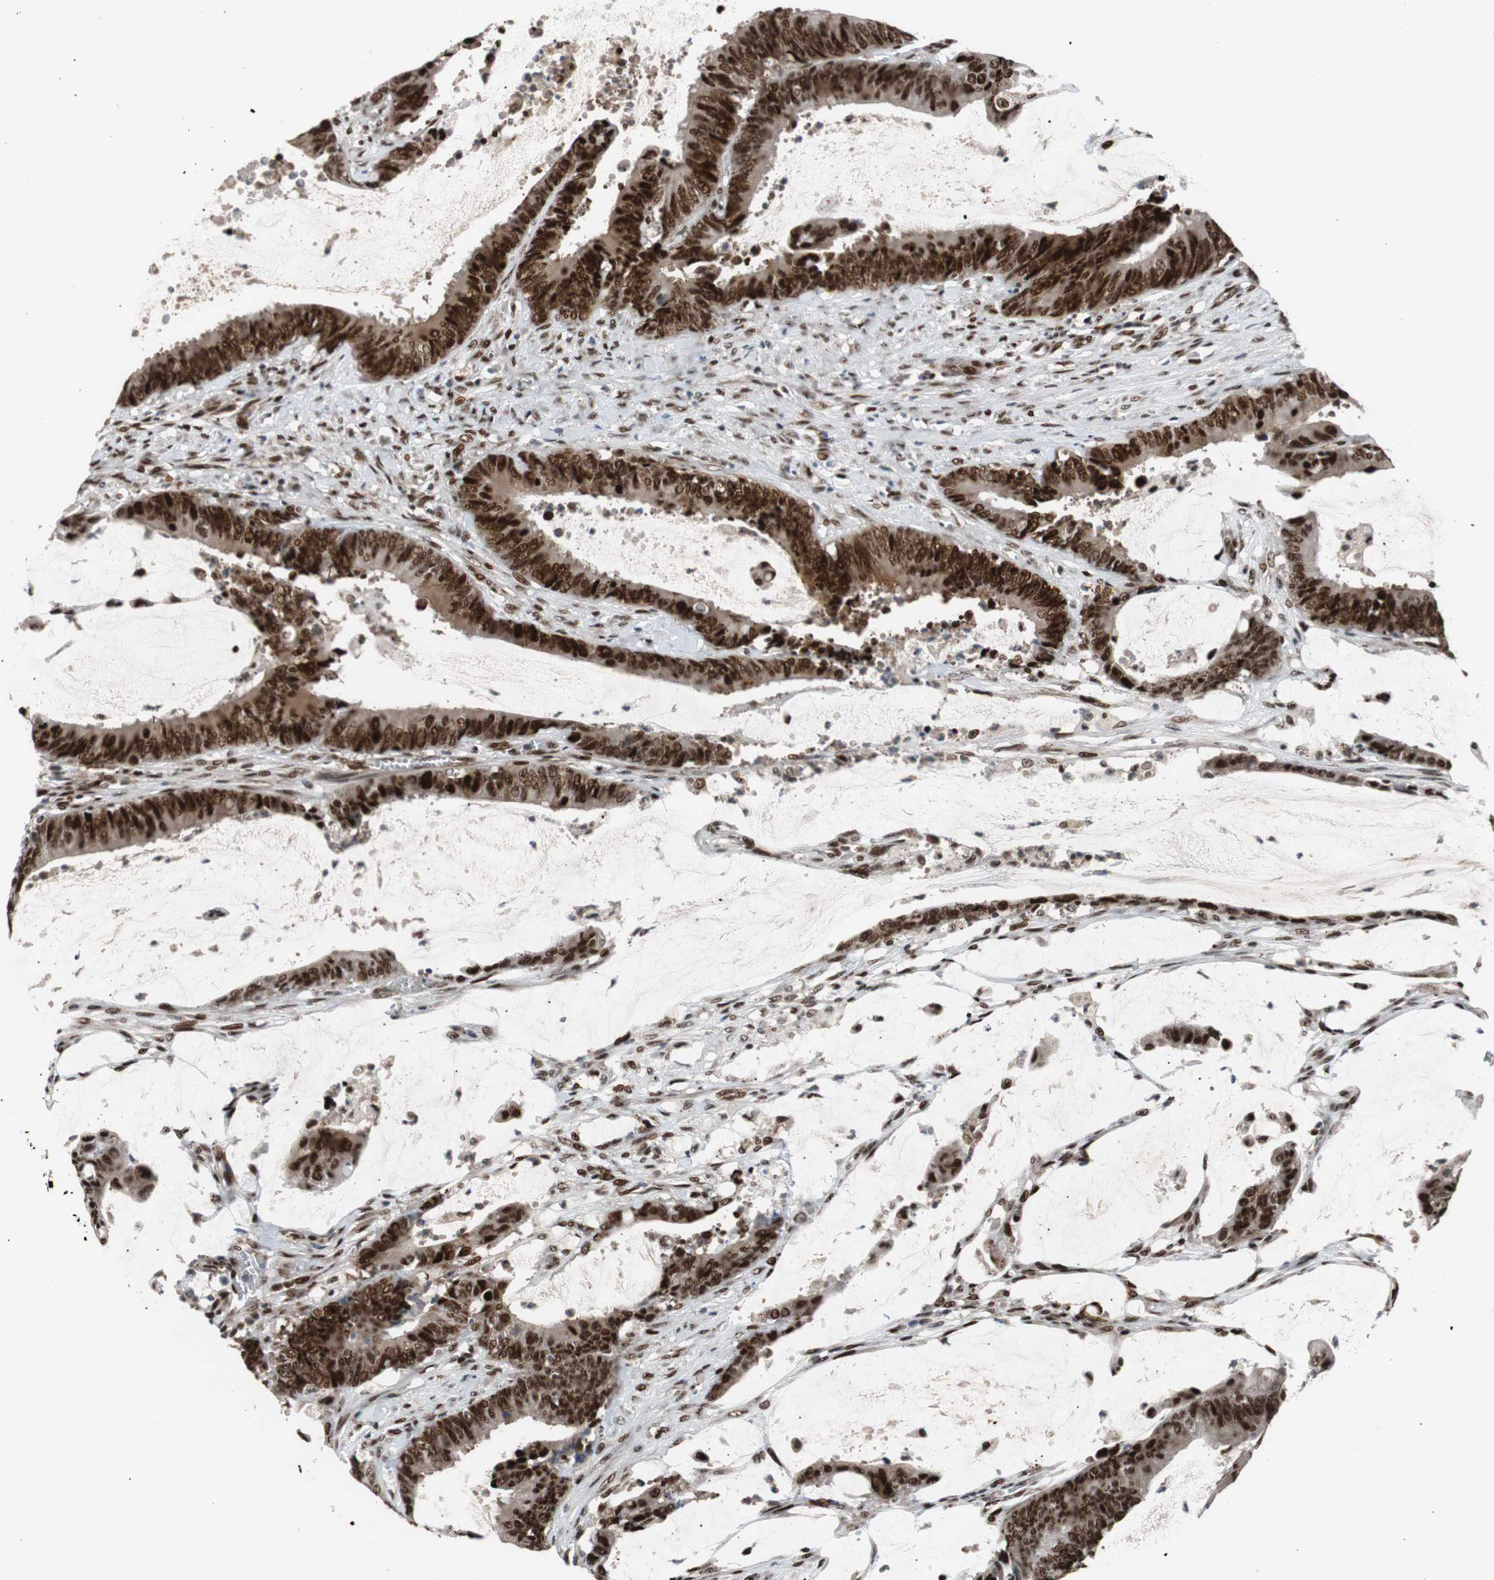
{"staining": {"intensity": "strong", "quantity": ">75%", "location": "cytoplasmic/membranous,nuclear"}, "tissue": "colorectal cancer", "cell_type": "Tumor cells", "image_type": "cancer", "snomed": [{"axis": "morphology", "description": "Adenocarcinoma, NOS"}, {"axis": "topography", "description": "Rectum"}], "caption": "This micrograph displays IHC staining of colorectal adenocarcinoma, with high strong cytoplasmic/membranous and nuclear expression in approximately >75% of tumor cells.", "gene": "NBL1", "patient": {"sex": "female", "age": 66}}